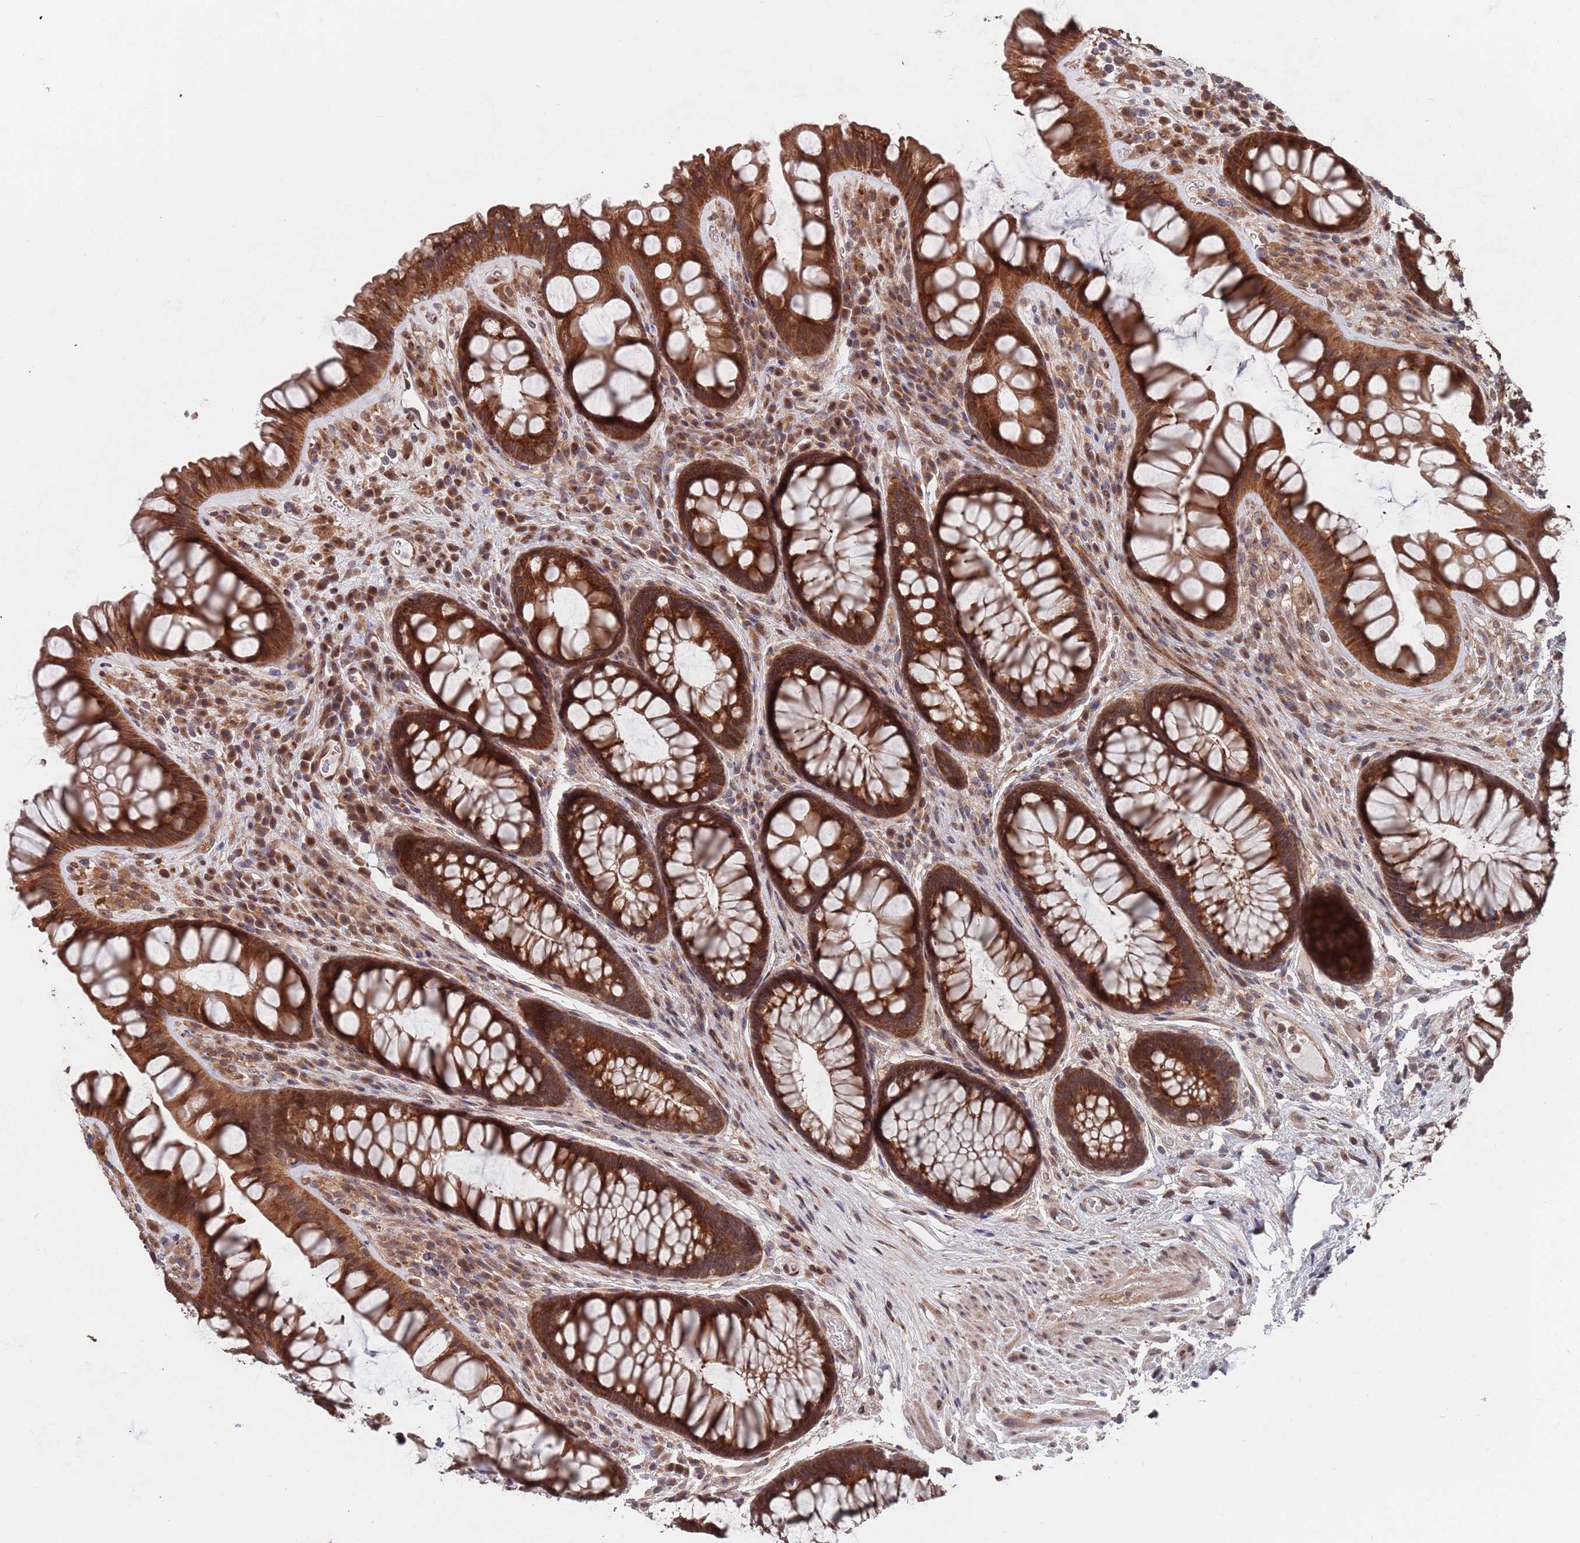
{"staining": {"intensity": "strong", "quantity": ">75%", "location": "cytoplasmic/membranous"}, "tissue": "rectum", "cell_type": "Glandular cells", "image_type": "normal", "snomed": [{"axis": "morphology", "description": "Normal tissue, NOS"}, {"axis": "topography", "description": "Rectum"}], "caption": "IHC (DAB (3,3'-diaminobenzidine)) staining of unremarkable human rectum shows strong cytoplasmic/membranous protein expression in approximately >75% of glandular cells.", "gene": "UNC45A", "patient": {"sex": "male", "age": 74}}